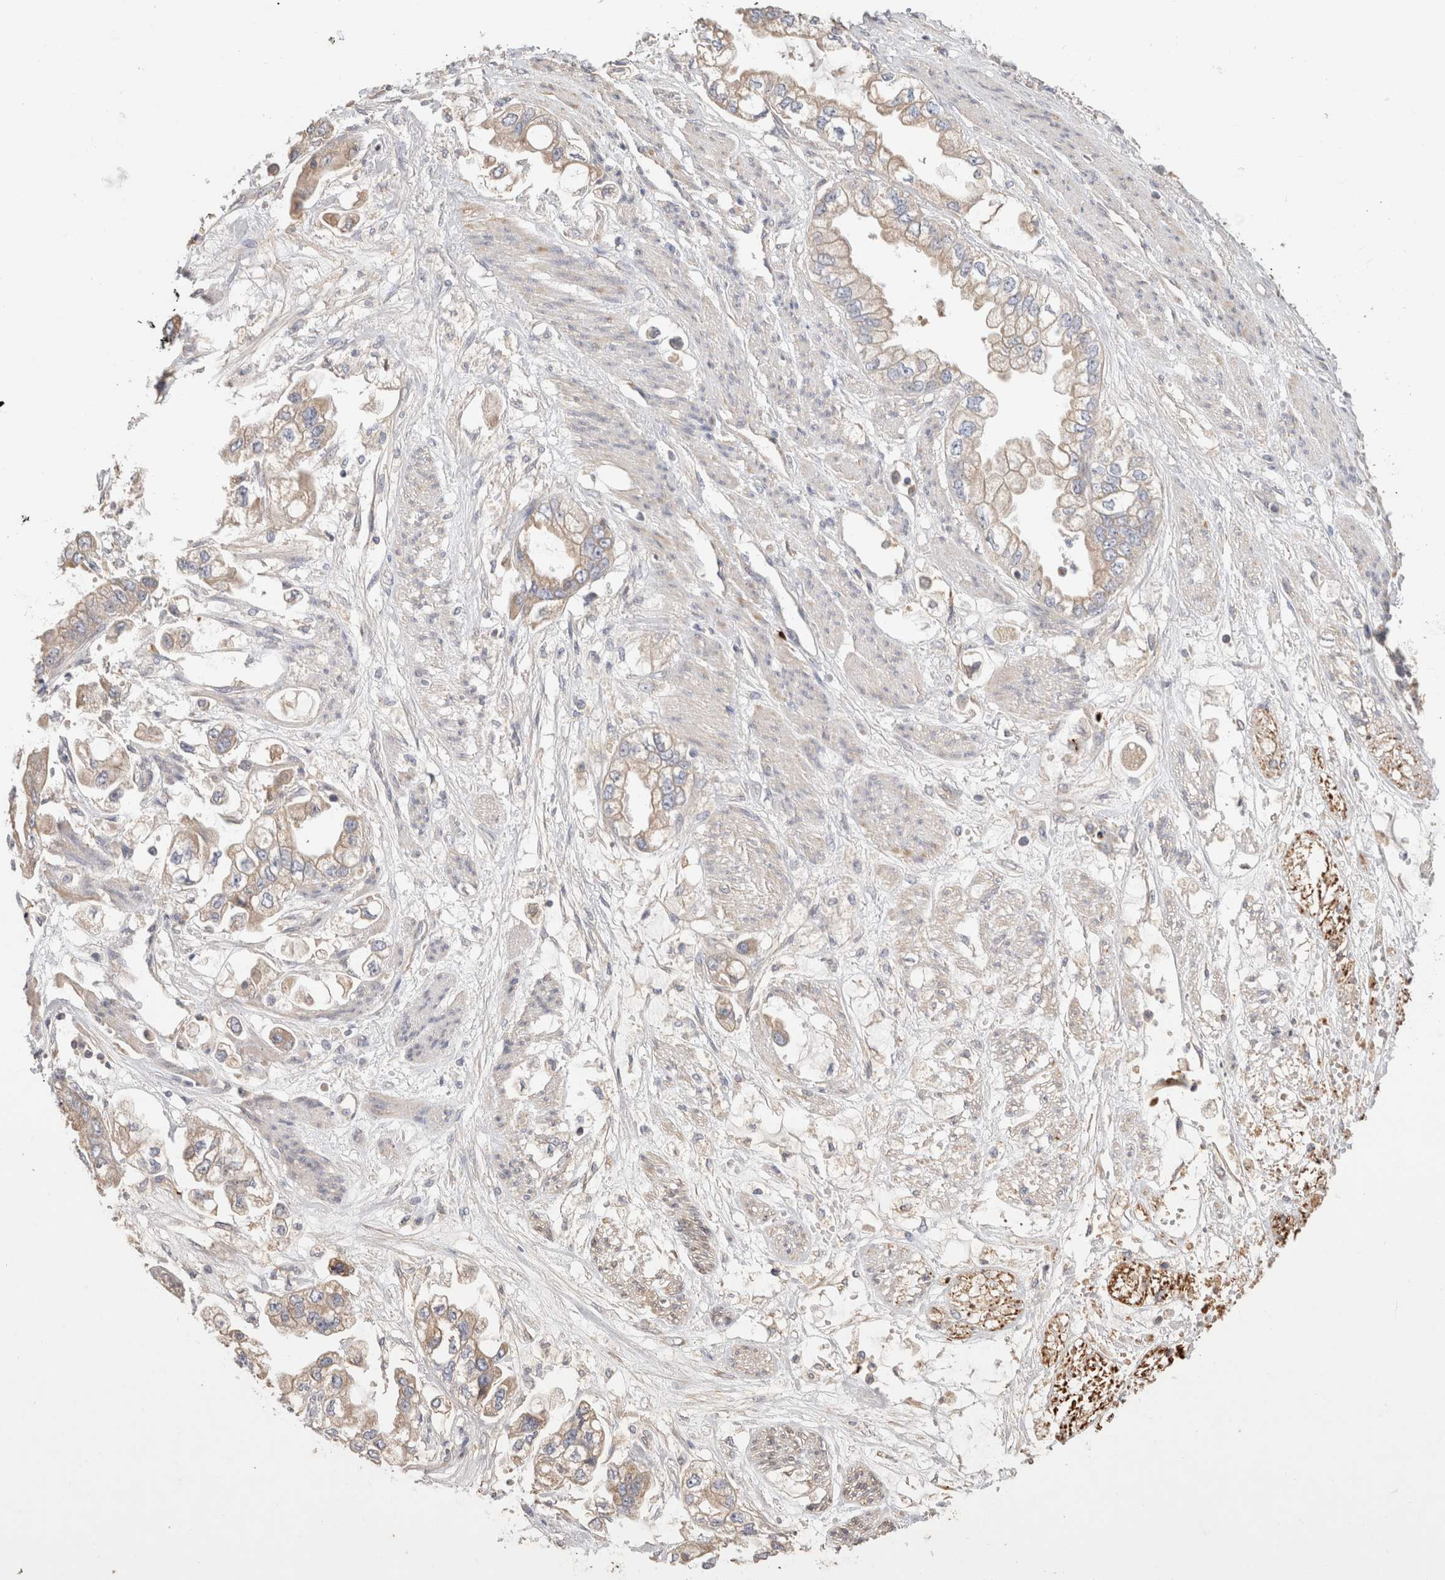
{"staining": {"intensity": "weak", "quantity": ">75%", "location": "cytoplasmic/membranous"}, "tissue": "stomach cancer", "cell_type": "Tumor cells", "image_type": "cancer", "snomed": [{"axis": "morphology", "description": "Adenocarcinoma, NOS"}, {"axis": "topography", "description": "Stomach"}], "caption": "Stomach adenocarcinoma stained for a protein (brown) reveals weak cytoplasmic/membranous positive staining in approximately >75% of tumor cells.", "gene": "PROS1", "patient": {"sex": "male", "age": 62}}